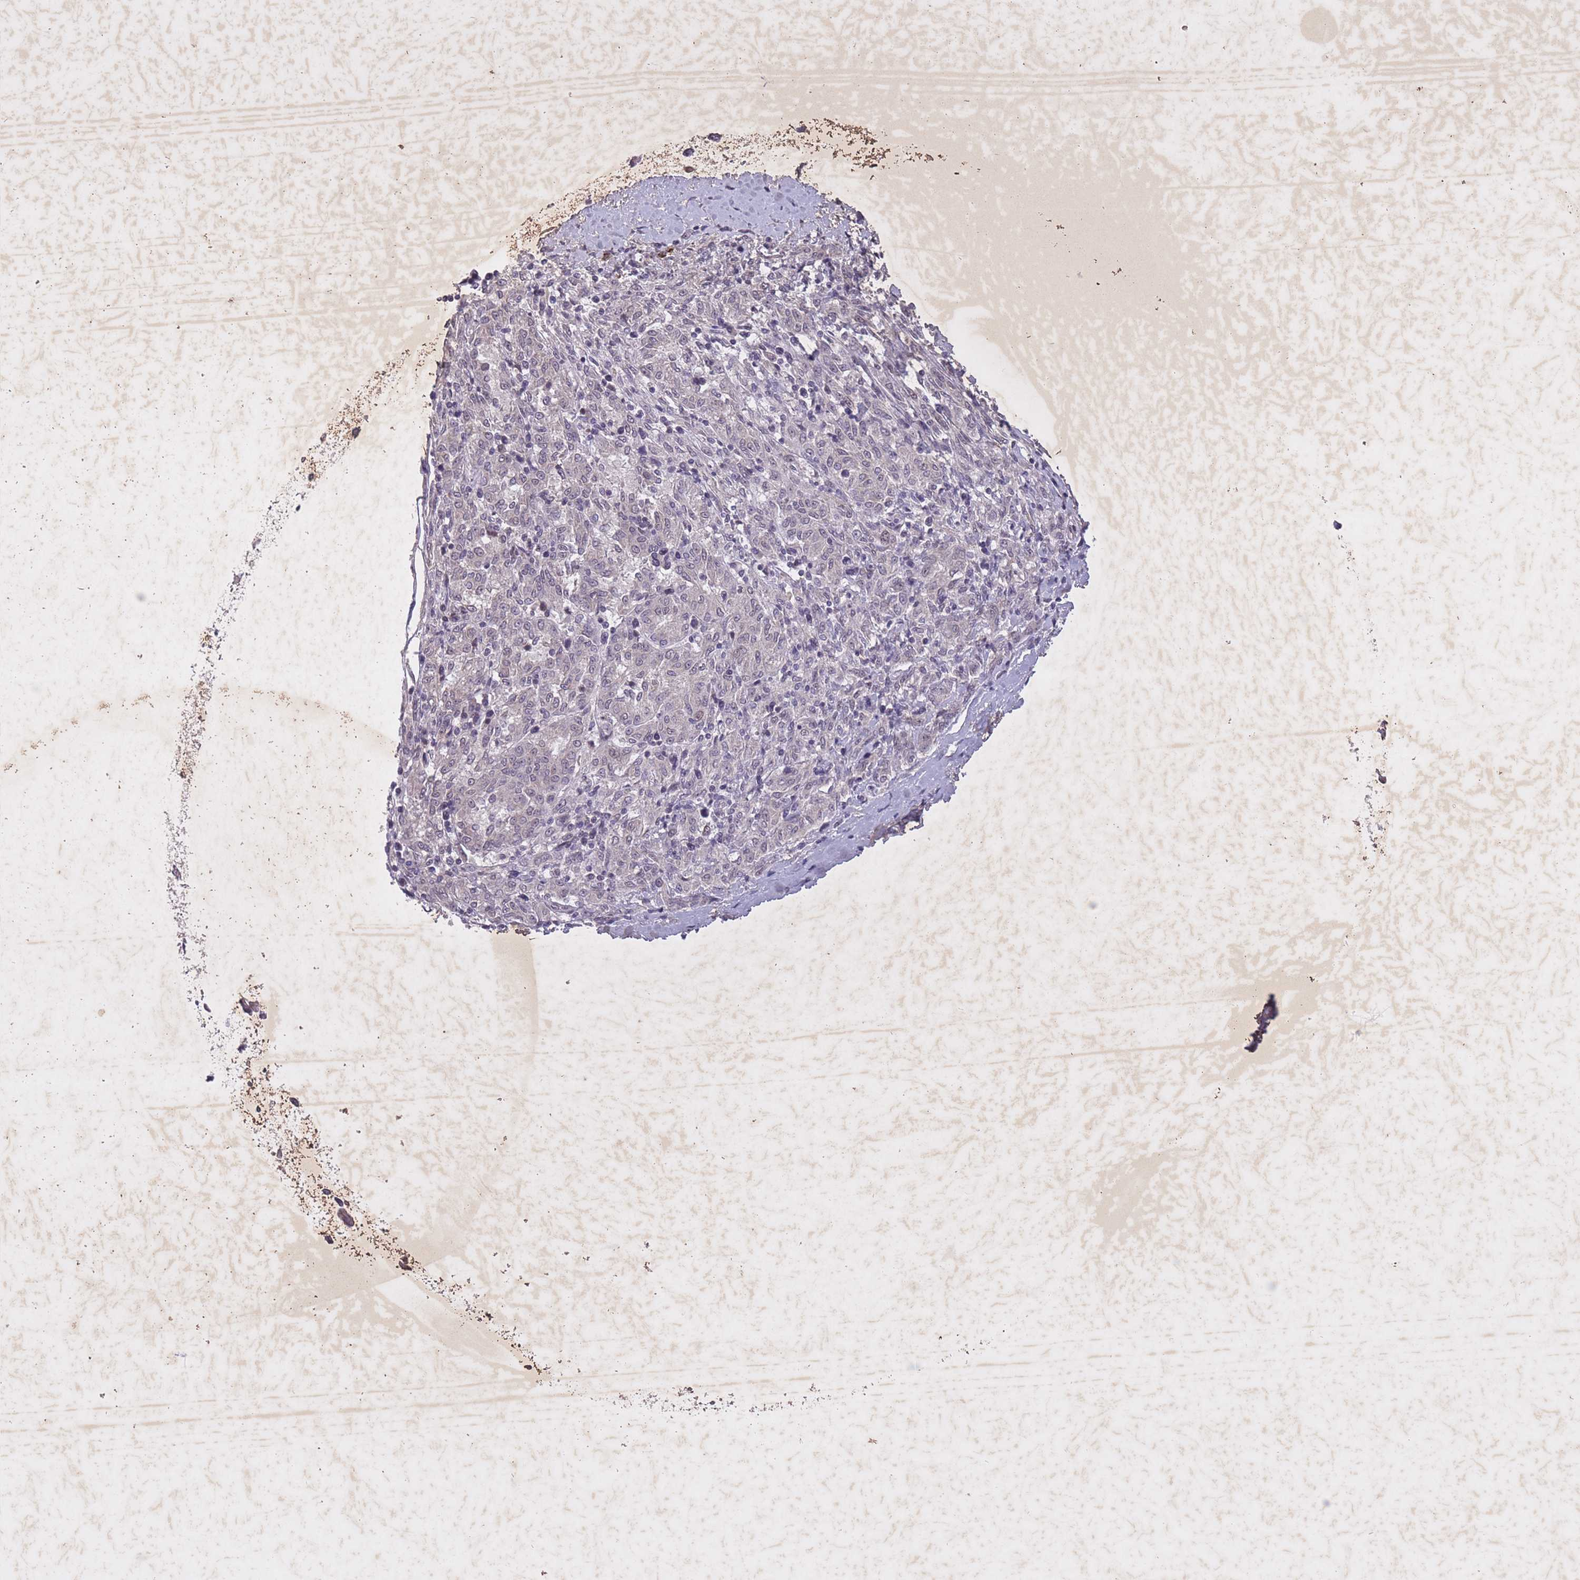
{"staining": {"intensity": "negative", "quantity": "none", "location": "none"}, "tissue": "melanoma", "cell_type": "Tumor cells", "image_type": "cancer", "snomed": [{"axis": "morphology", "description": "Malignant melanoma, NOS"}, {"axis": "topography", "description": "Skin"}], "caption": "Tumor cells are negative for protein expression in human melanoma.", "gene": "CBX6", "patient": {"sex": "female", "age": 72}}